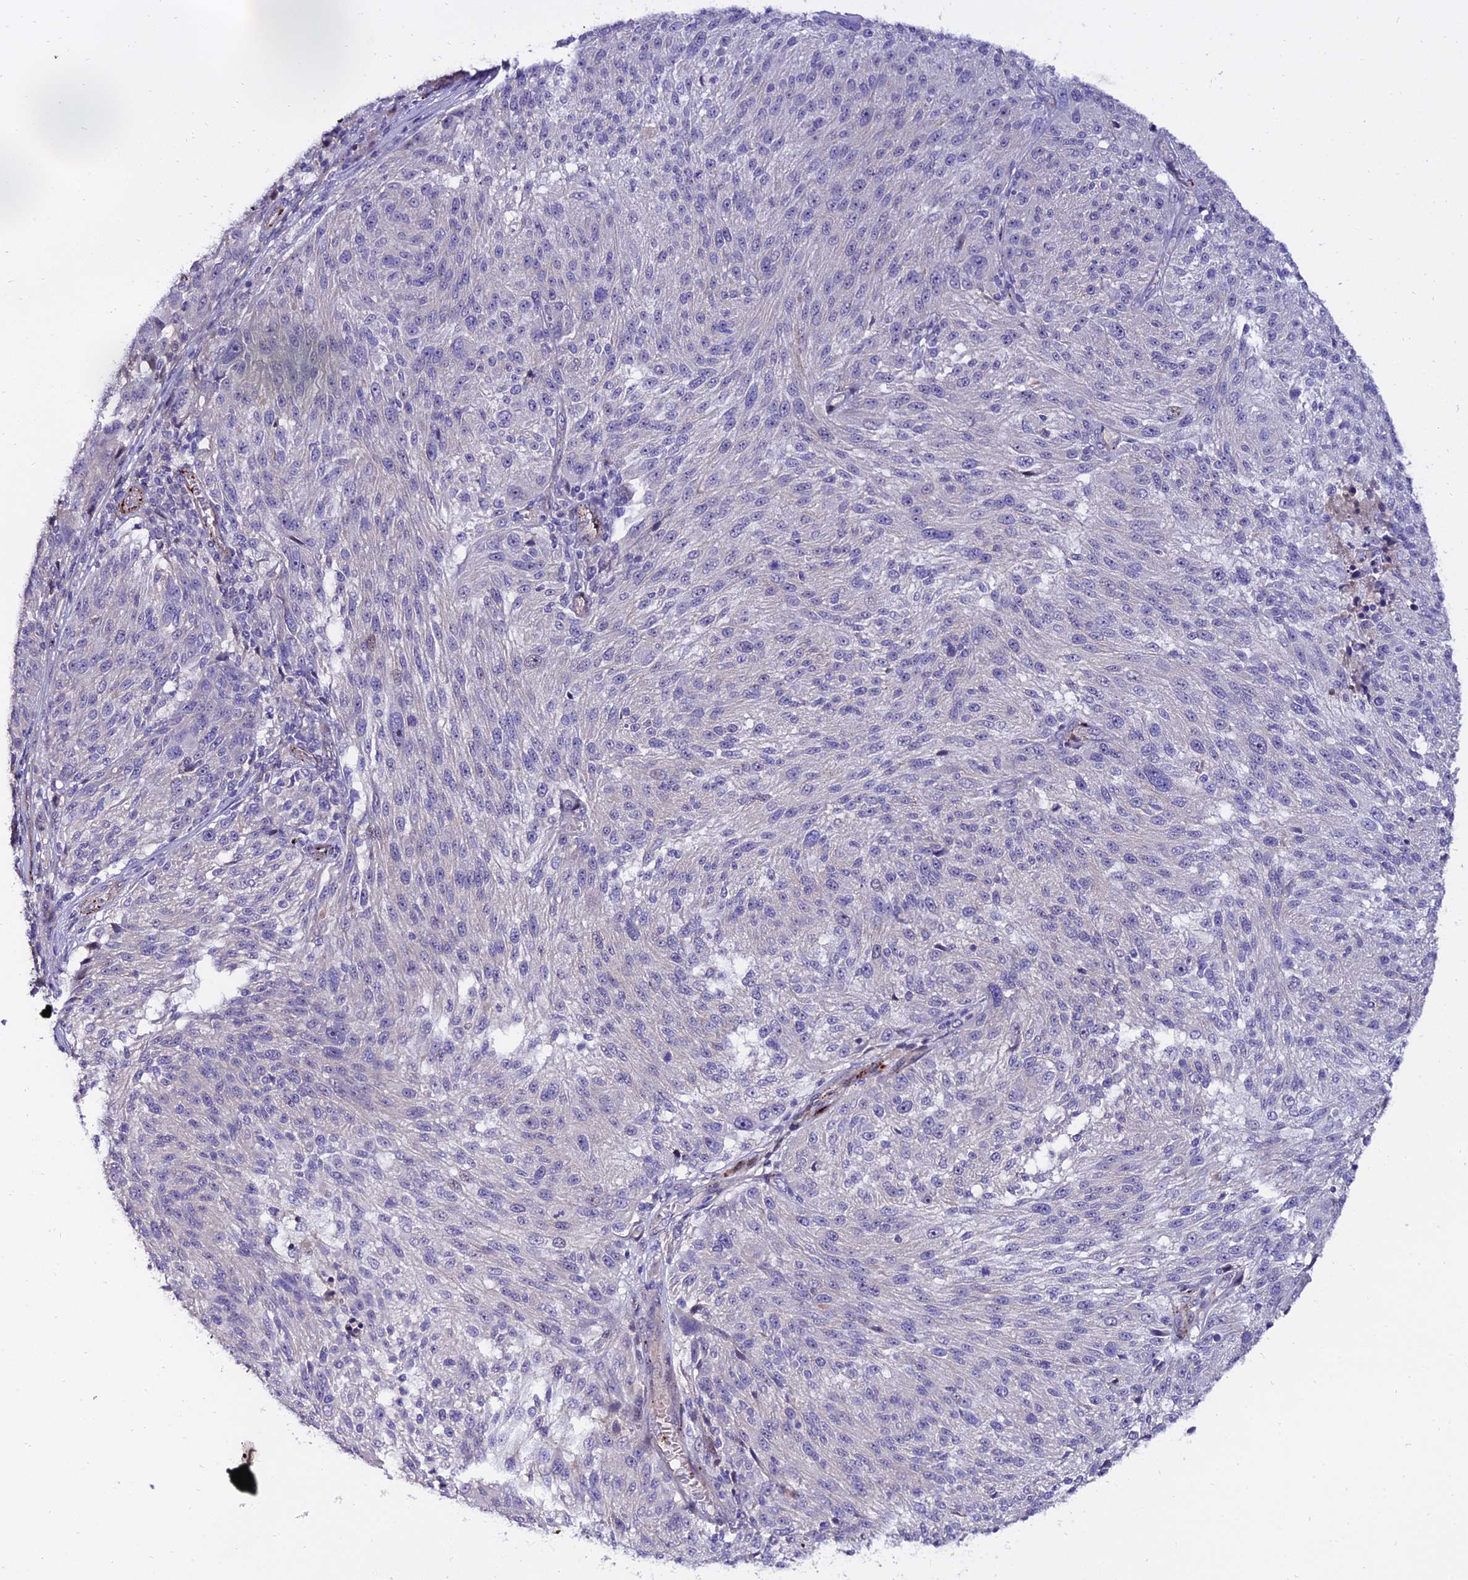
{"staining": {"intensity": "negative", "quantity": "none", "location": "none"}, "tissue": "melanoma", "cell_type": "Tumor cells", "image_type": "cancer", "snomed": [{"axis": "morphology", "description": "Malignant melanoma, NOS"}, {"axis": "topography", "description": "Skin"}], "caption": "Melanoma was stained to show a protein in brown. There is no significant positivity in tumor cells.", "gene": "ALDH3B2", "patient": {"sex": "male", "age": 53}}